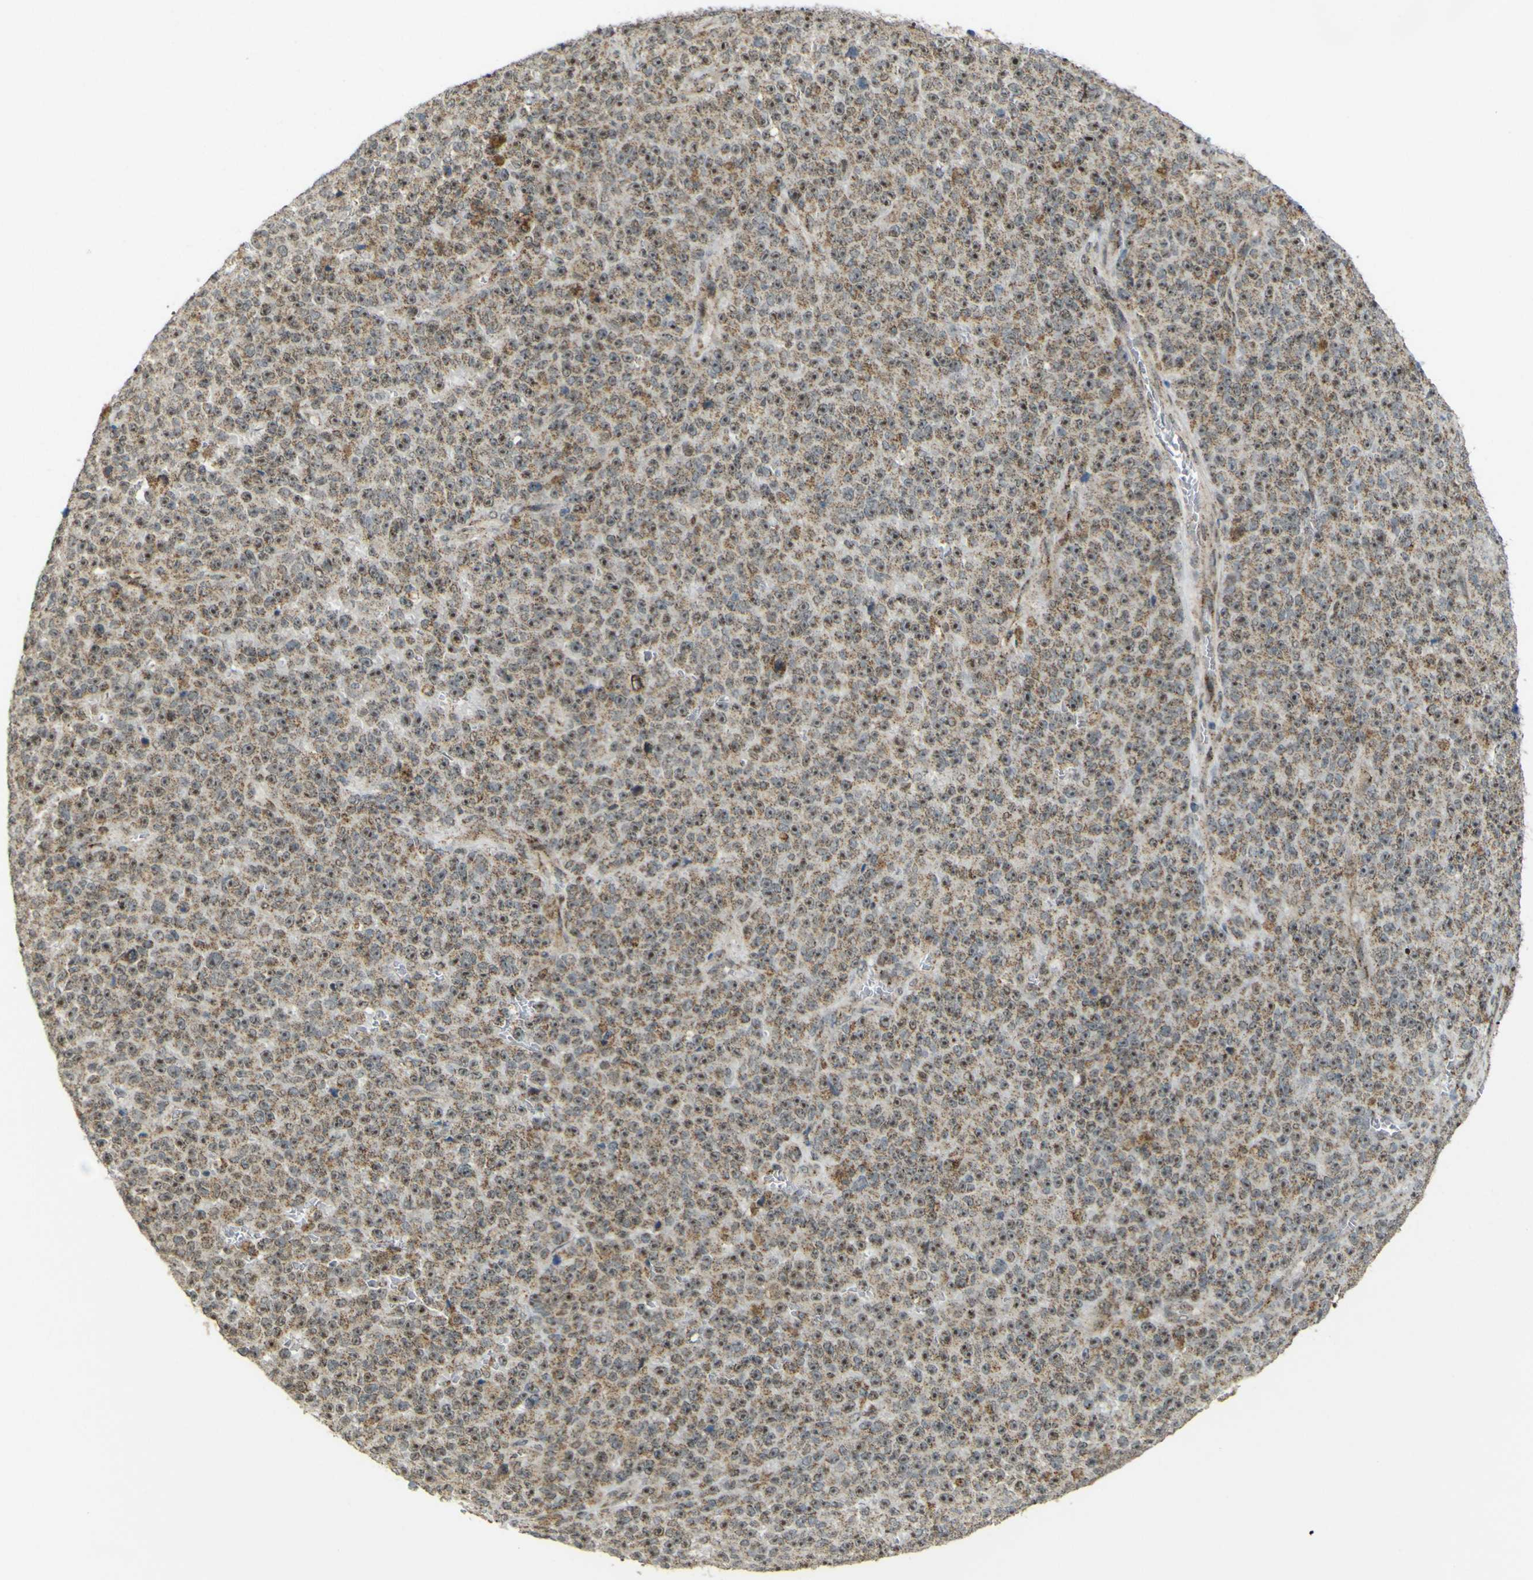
{"staining": {"intensity": "moderate", "quantity": ">75%", "location": "cytoplasmic/membranous,nuclear"}, "tissue": "melanoma", "cell_type": "Tumor cells", "image_type": "cancer", "snomed": [{"axis": "morphology", "description": "Malignant melanoma, NOS"}, {"axis": "topography", "description": "Skin"}], "caption": "This image shows immunohistochemistry staining of malignant melanoma, with medium moderate cytoplasmic/membranous and nuclear staining in about >75% of tumor cells.", "gene": "ACBD5", "patient": {"sex": "female", "age": 82}}